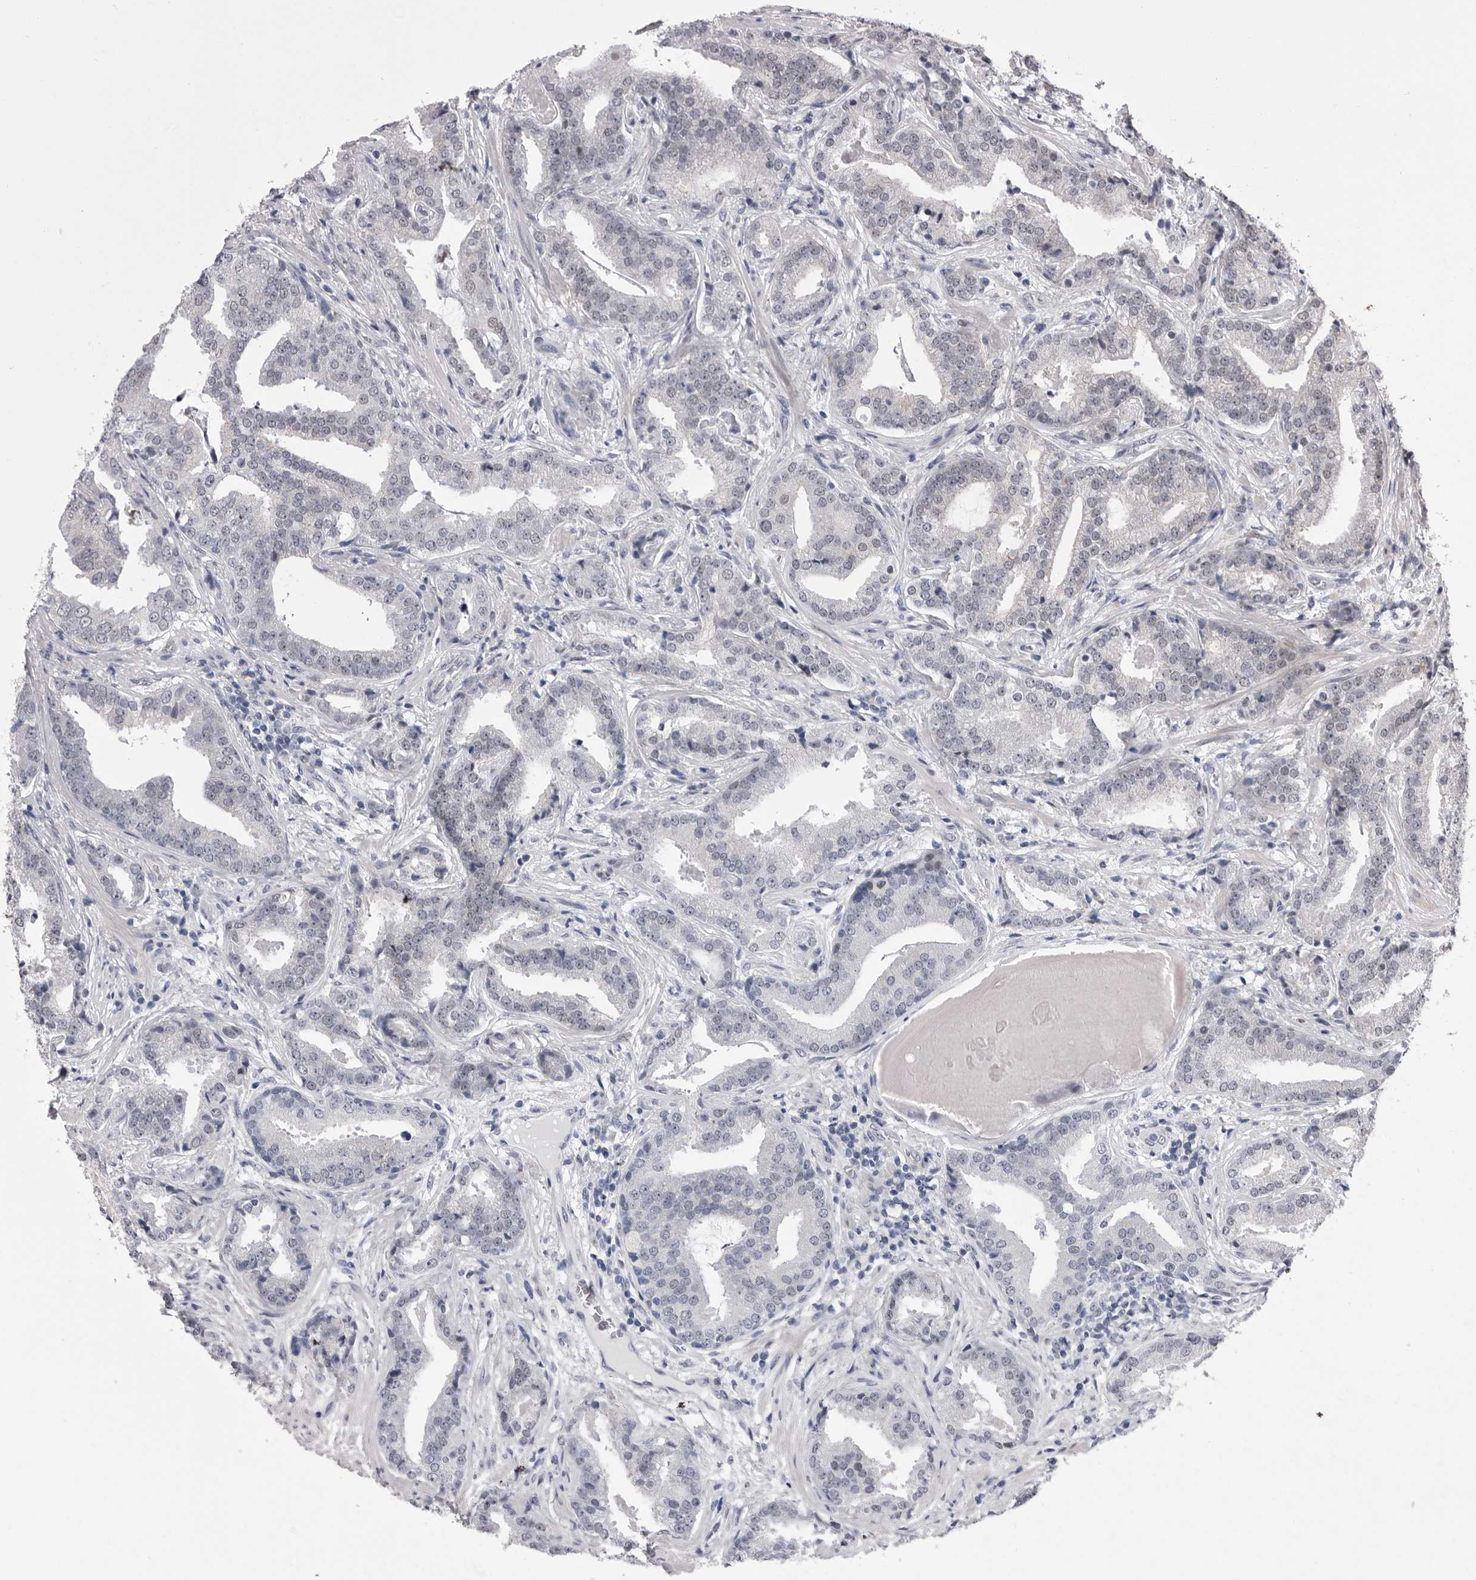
{"staining": {"intensity": "negative", "quantity": "none", "location": "none"}, "tissue": "prostate cancer", "cell_type": "Tumor cells", "image_type": "cancer", "snomed": [{"axis": "morphology", "description": "Adenocarcinoma, Low grade"}, {"axis": "topography", "description": "Prostate"}], "caption": "The micrograph shows no significant expression in tumor cells of prostate cancer. (DAB immunohistochemistry (IHC) visualized using brightfield microscopy, high magnification).", "gene": "PRPF3", "patient": {"sex": "male", "age": 67}}